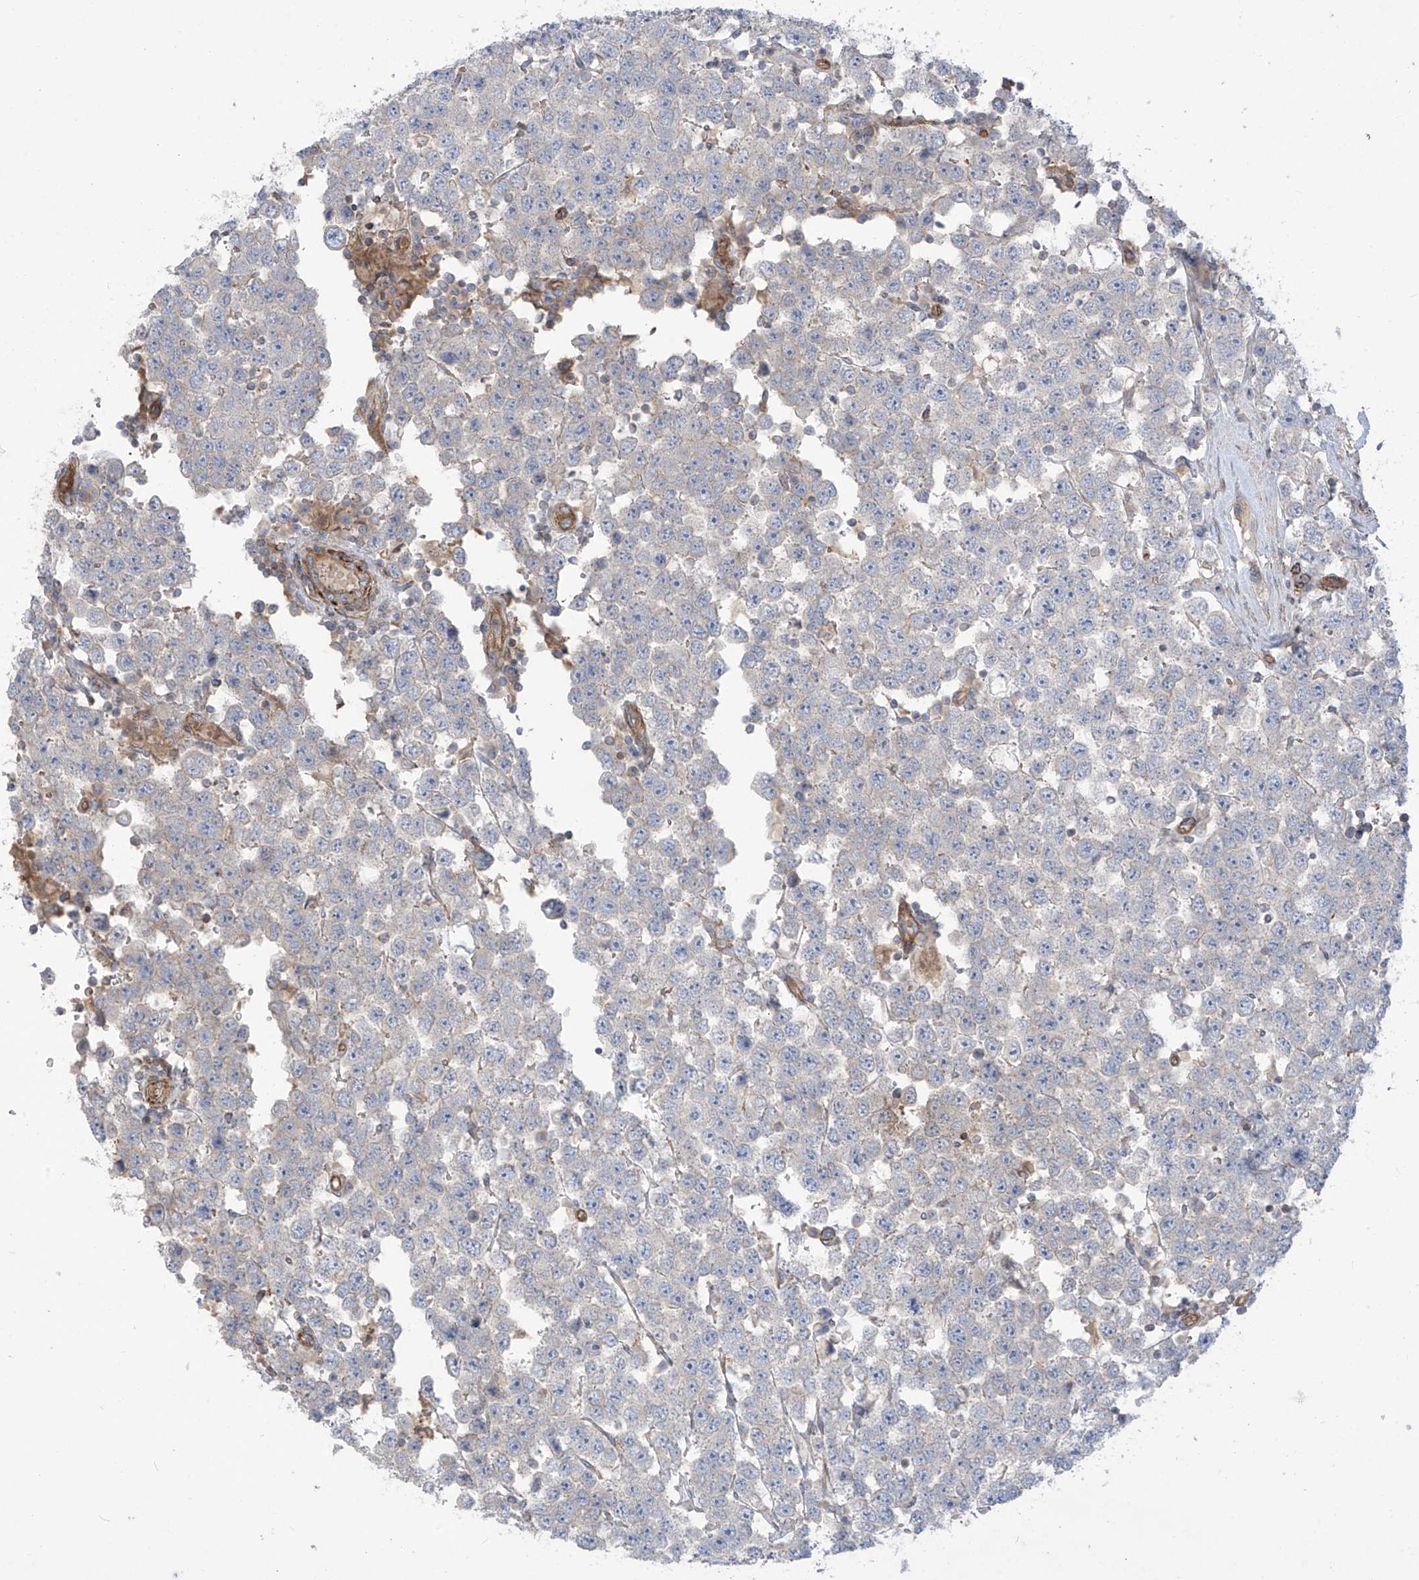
{"staining": {"intensity": "negative", "quantity": "none", "location": "none"}, "tissue": "testis cancer", "cell_type": "Tumor cells", "image_type": "cancer", "snomed": [{"axis": "morphology", "description": "Seminoma, NOS"}, {"axis": "topography", "description": "Testis"}], "caption": "High magnification brightfield microscopy of seminoma (testis) stained with DAB (brown) and counterstained with hematoxylin (blue): tumor cells show no significant expression.", "gene": "TRMU", "patient": {"sex": "male", "age": 28}}